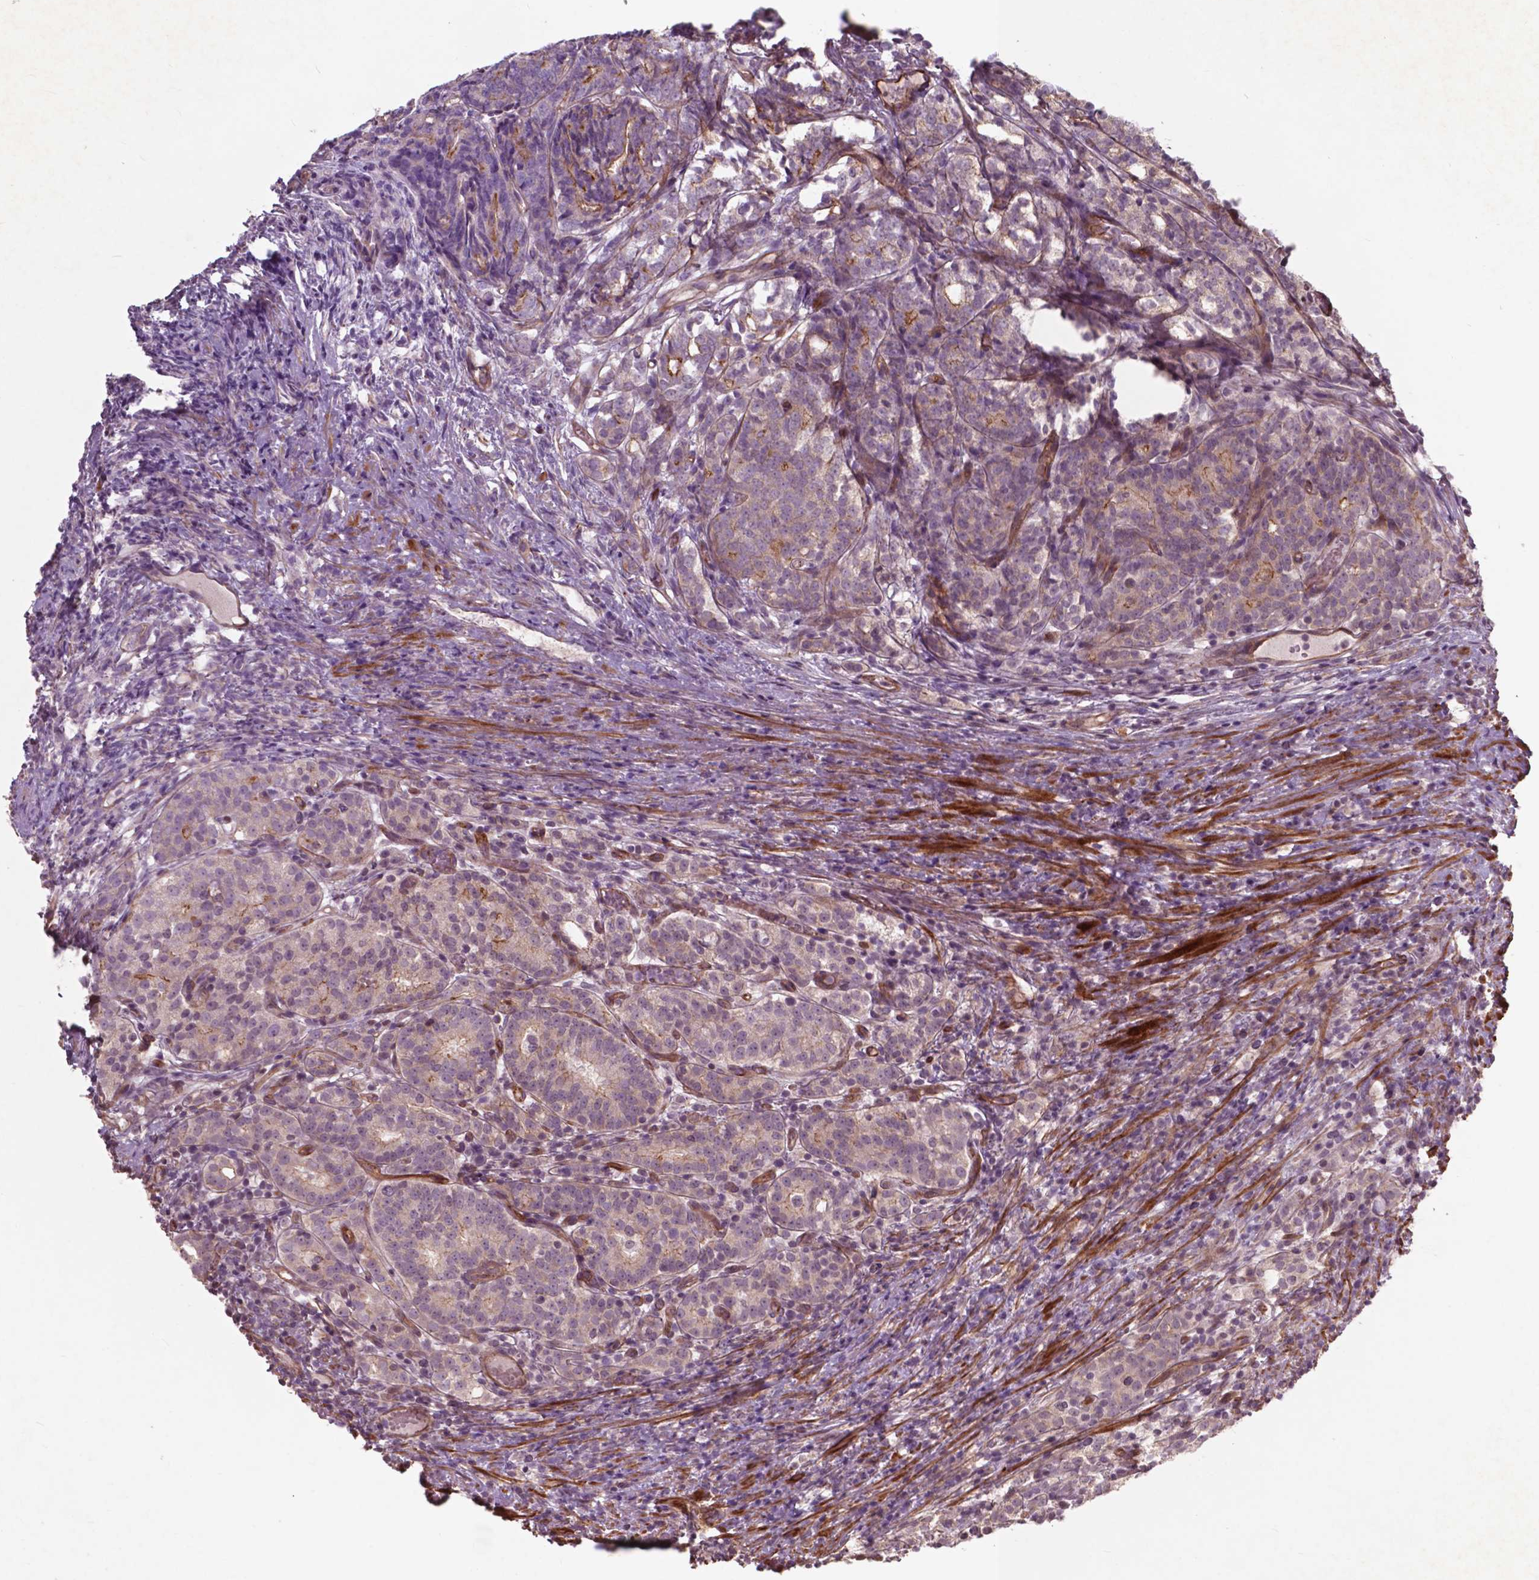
{"staining": {"intensity": "weak", "quantity": "<25%", "location": "cytoplasmic/membranous"}, "tissue": "prostate cancer", "cell_type": "Tumor cells", "image_type": "cancer", "snomed": [{"axis": "morphology", "description": "Adenocarcinoma, High grade"}, {"axis": "topography", "description": "Prostate"}], "caption": "Adenocarcinoma (high-grade) (prostate) was stained to show a protein in brown. There is no significant positivity in tumor cells. (DAB IHC visualized using brightfield microscopy, high magnification).", "gene": "RFPL4B", "patient": {"sex": "male", "age": 53}}